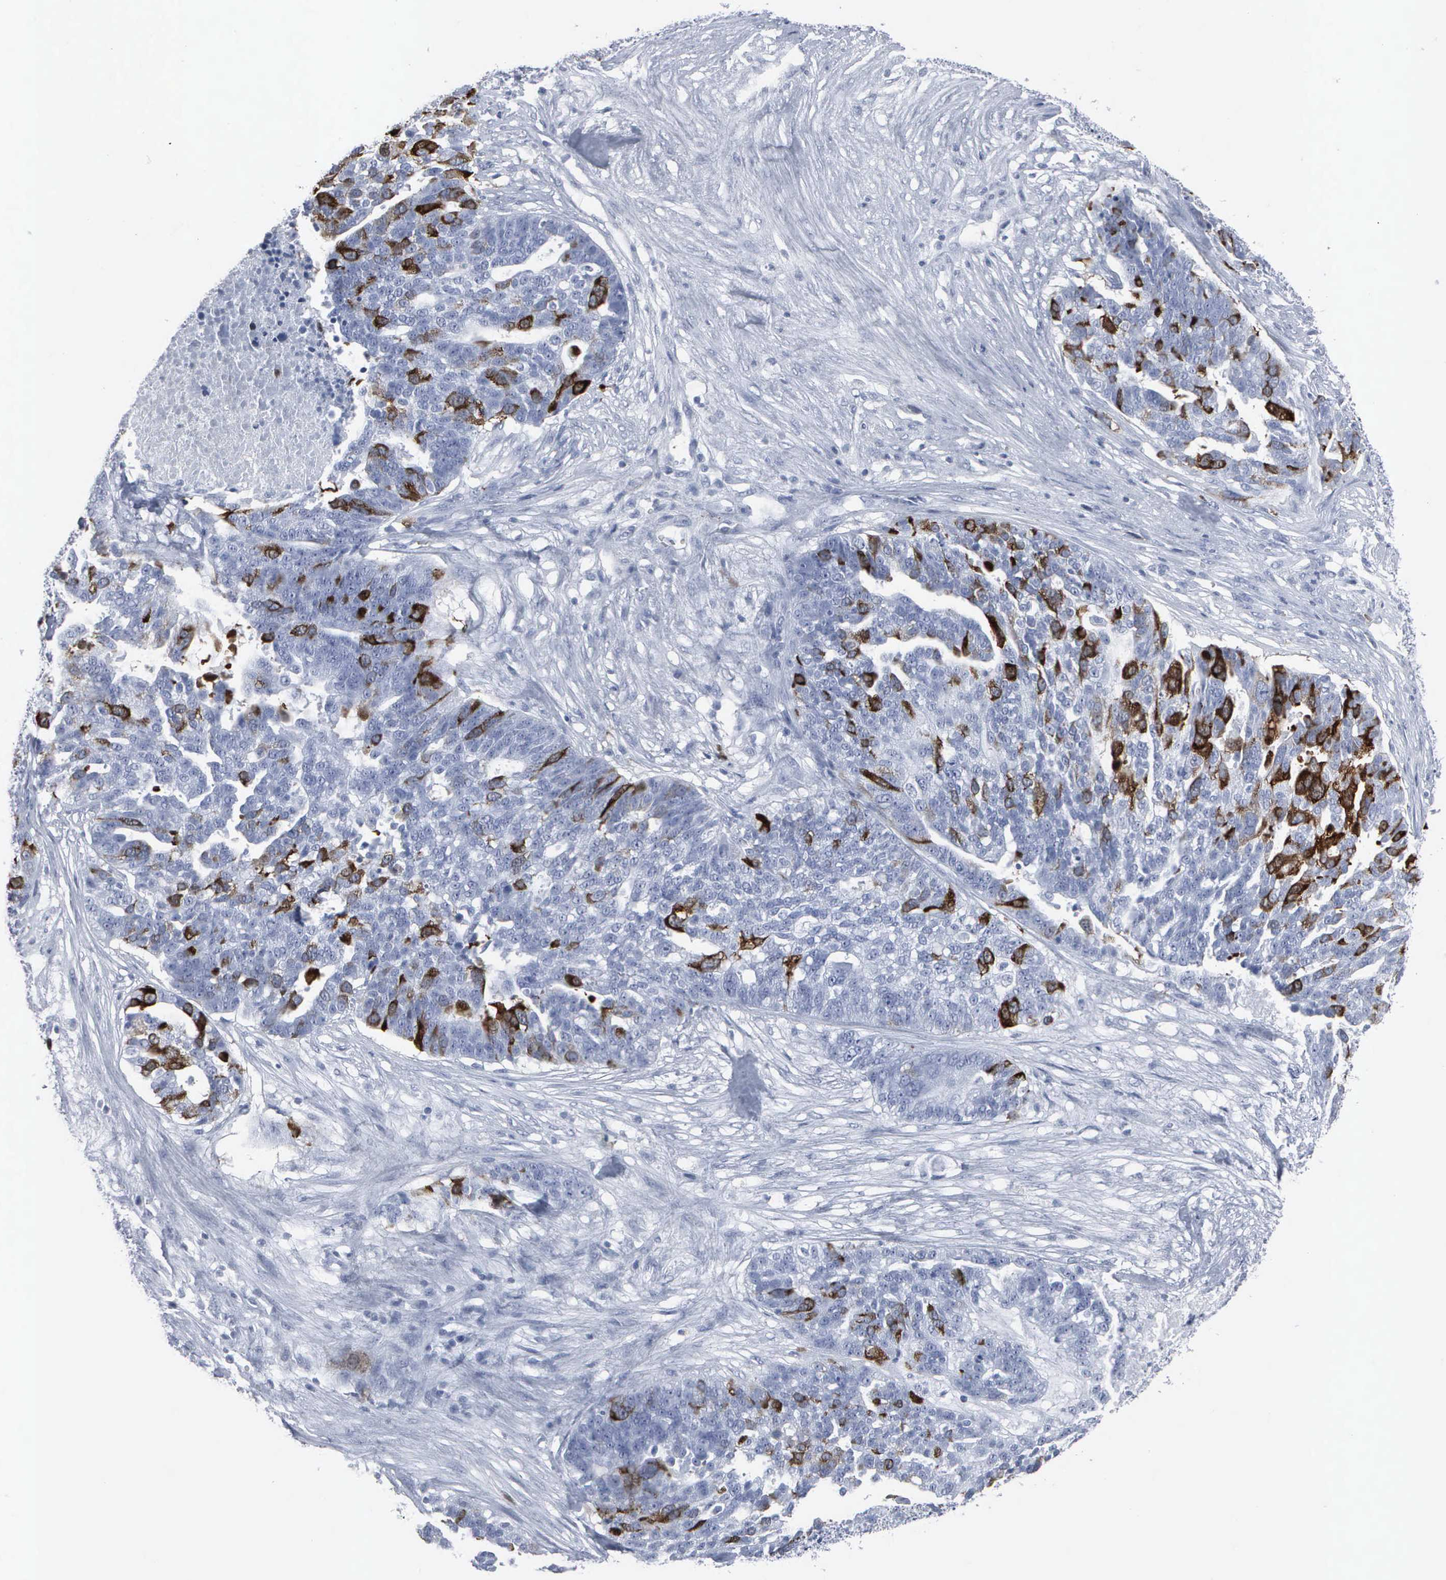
{"staining": {"intensity": "strong", "quantity": "<25%", "location": "cytoplasmic/membranous,nuclear"}, "tissue": "ovarian cancer", "cell_type": "Tumor cells", "image_type": "cancer", "snomed": [{"axis": "morphology", "description": "Cystadenocarcinoma, serous, NOS"}, {"axis": "topography", "description": "Ovary"}], "caption": "The immunohistochemical stain highlights strong cytoplasmic/membranous and nuclear positivity in tumor cells of ovarian cancer tissue. (Stains: DAB (3,3'-diaminobenzidine) in brown, nuclei in blue, Microscopy: brightfield microscopy at high magnification).", "gene": "CCNB1", "patient": {"sex": "female", "age": 59}}